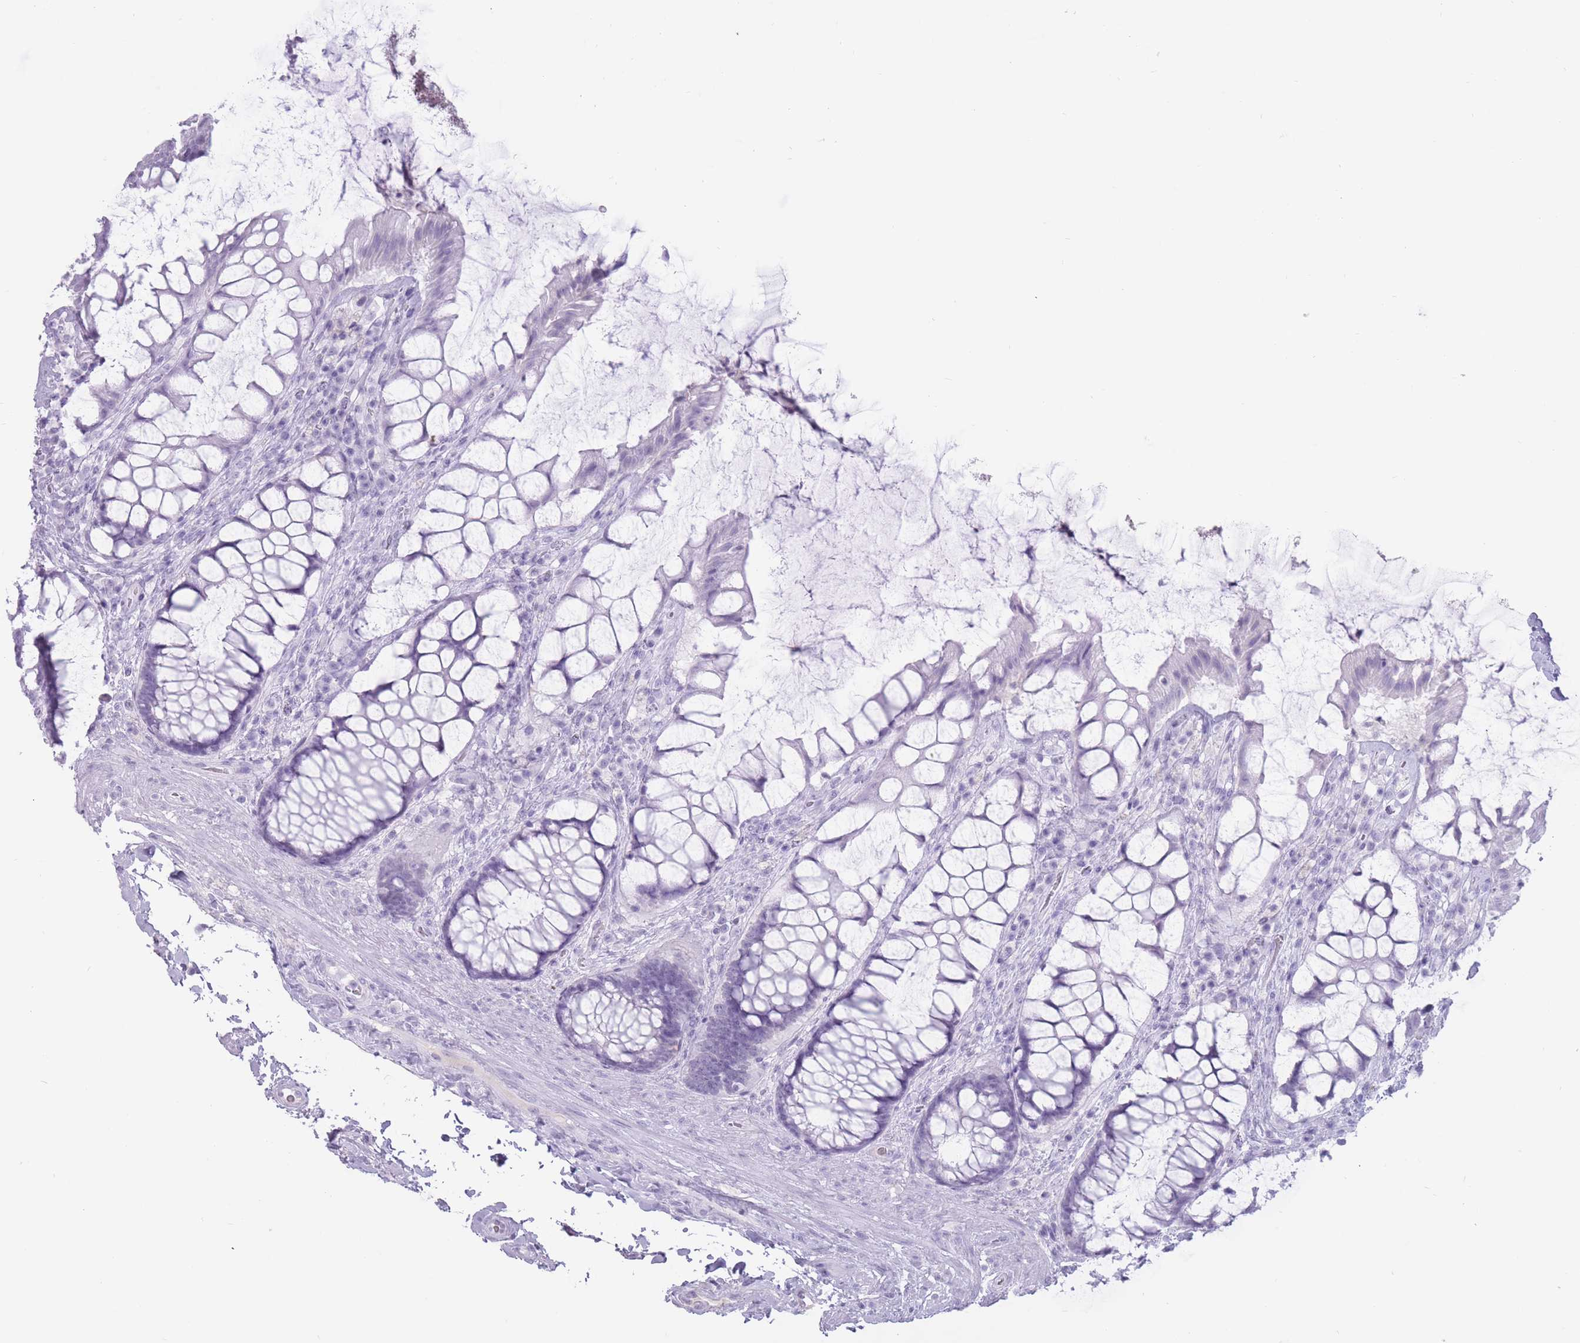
{"staining": {"intensity": "negative", "quantity": "none", "location": "none"}, "tissue": "rectum", "cell_type": "Glandular cells", "image_type": "normal", "snomed": [{"axis": "morphology", "description": "Normal tissue, NOS"}, {"axis": "topography", "description": "Rectum"}], "caption": "IHC micrograph of benign rectum: human rectum stained with DAB exhibits no significant protein positivity in glandular cells.", "gene": "PNMA3", "patient": {"sex": "female", "age": 58}}